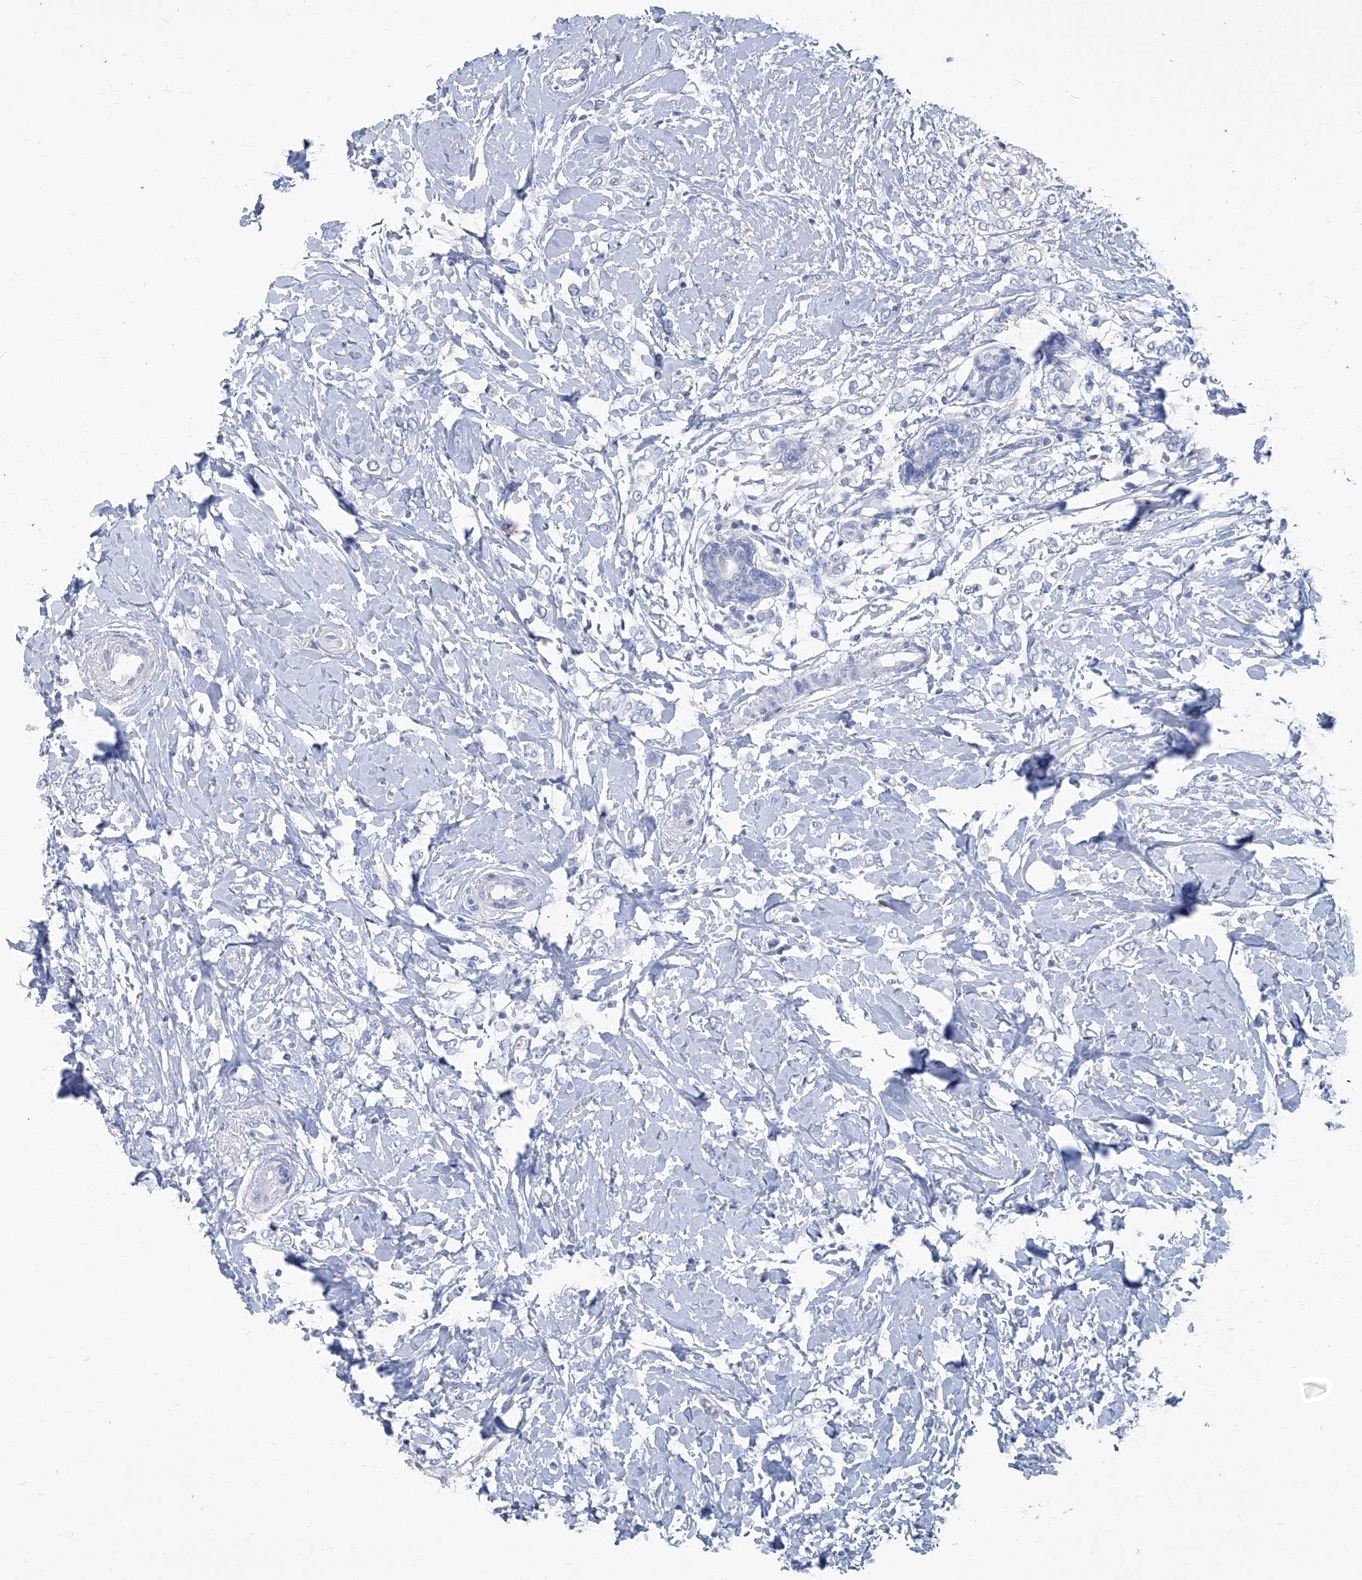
{"staining": {"intensity": "negative", "quantity": "none", "location": "none"}, "tissue": "breast cancer", "cell_type": "Tumor cells", "image_type": "cancer", "snomed": [{"axis": "morphology", "description": "Normal tissue, NOS"}, {"axis": "morphology", "description": "Lobular carcinoma"}, {"axis": "topography", "description": "Breast"}], "caption": "Breast lobular carcinoma was stained to show a protein in brown. There is no significant staining in tumor cells.", "gene": "PFKL", "patient": {"sex": "female", "age": 47}}